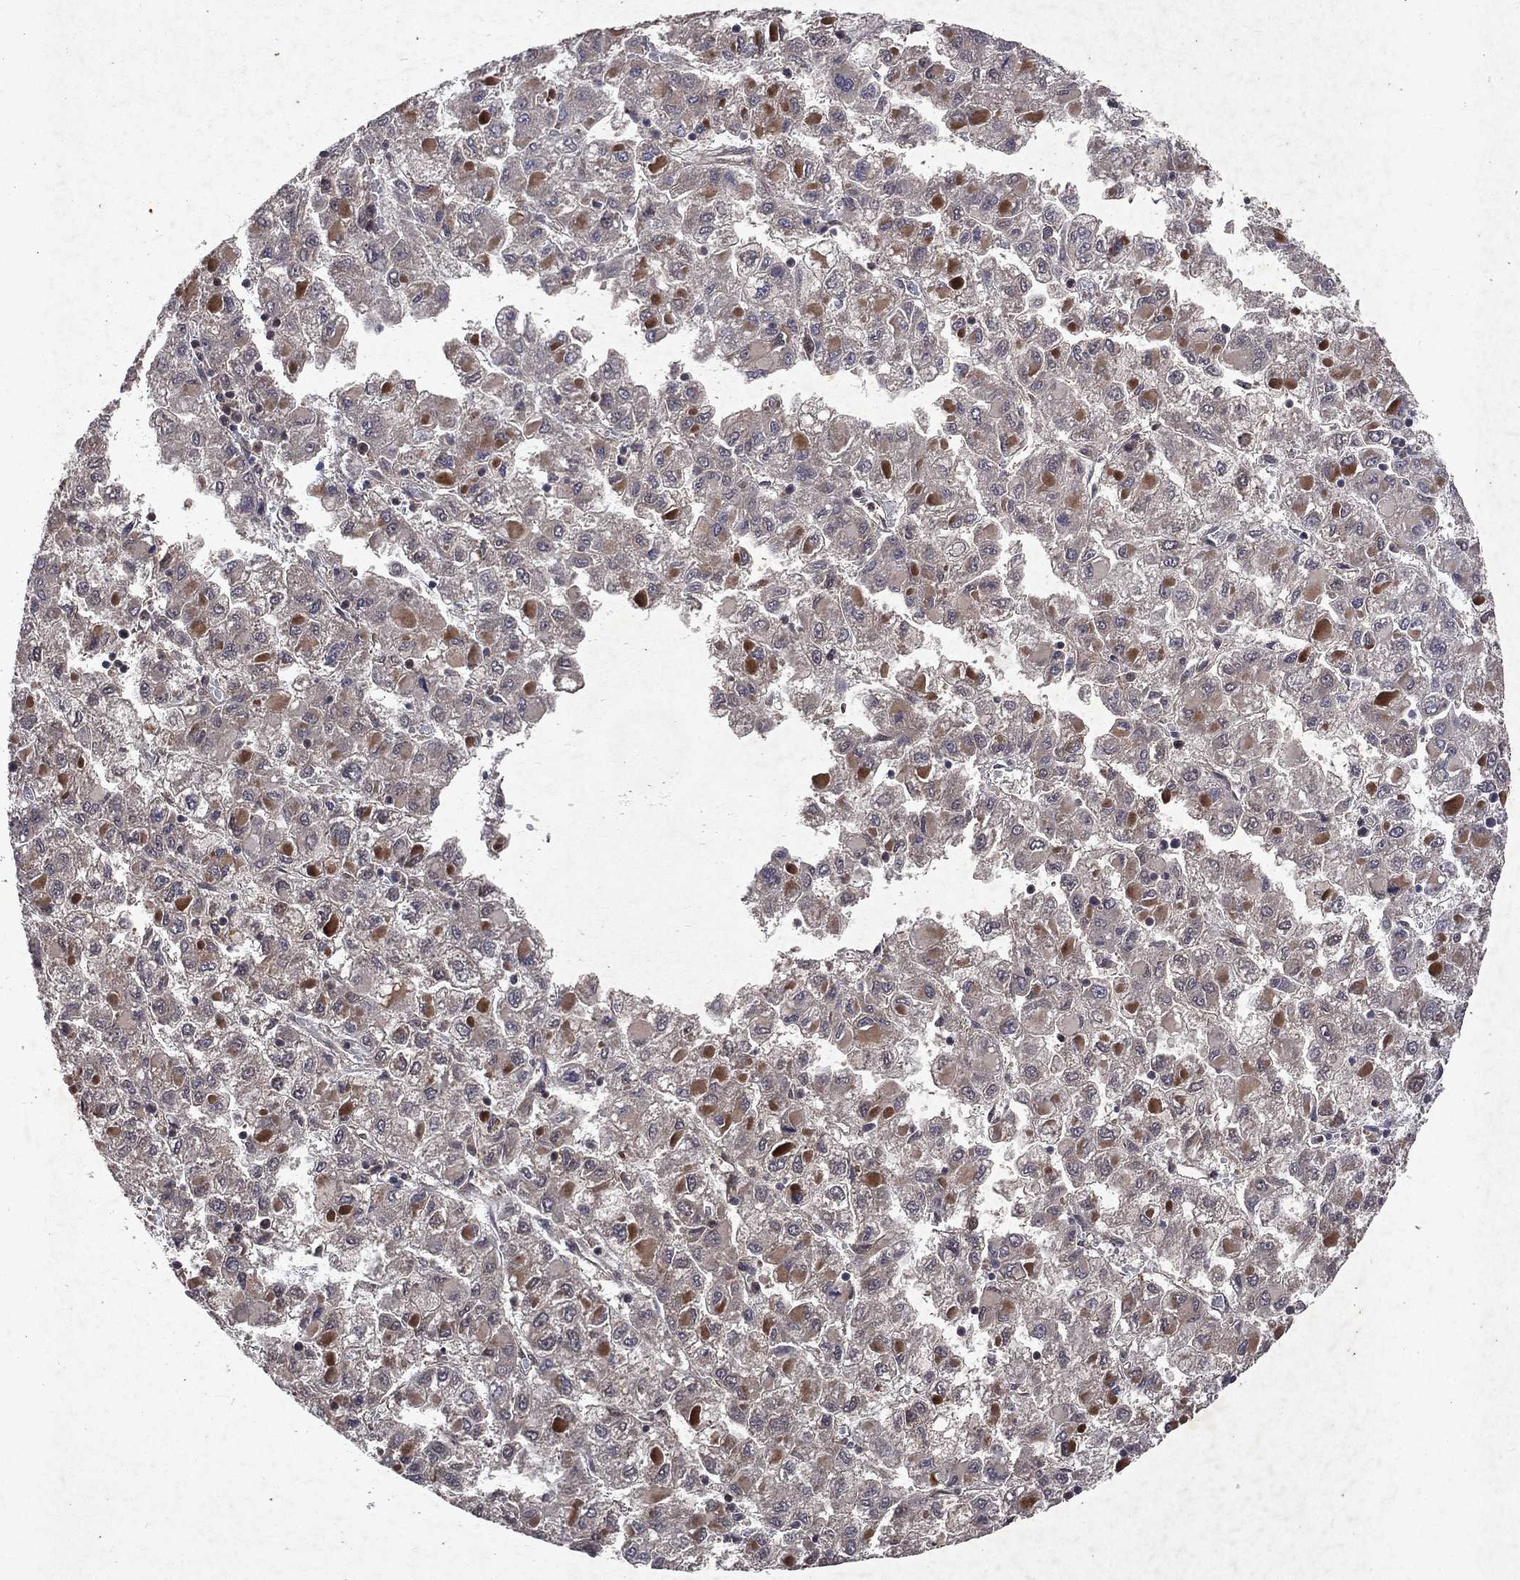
{"staining": {"intensity": "moderate", "quantity": "<25%", "location": "cytoplasmic/membranous,nuclear"}, "tissue": "liver cancer", "cell_type": "Tumor cells", "image_type": "cancer", "snomed": [{"axis": "morphology", "description": "Carcinoma, Hepatocellular, NOS"}, {"axis": "topography", "description": "Liver"}], "caption": "Immunohistochemical staining of liver cancer (hepatocellular carcinoma) shows low levels of moderate cytoplasmic/membranous and nuclear protein positivity in approximately <25% of tumor cells.", "gene": "MTAP", "patient": {"sex": "male", "age": 40}}